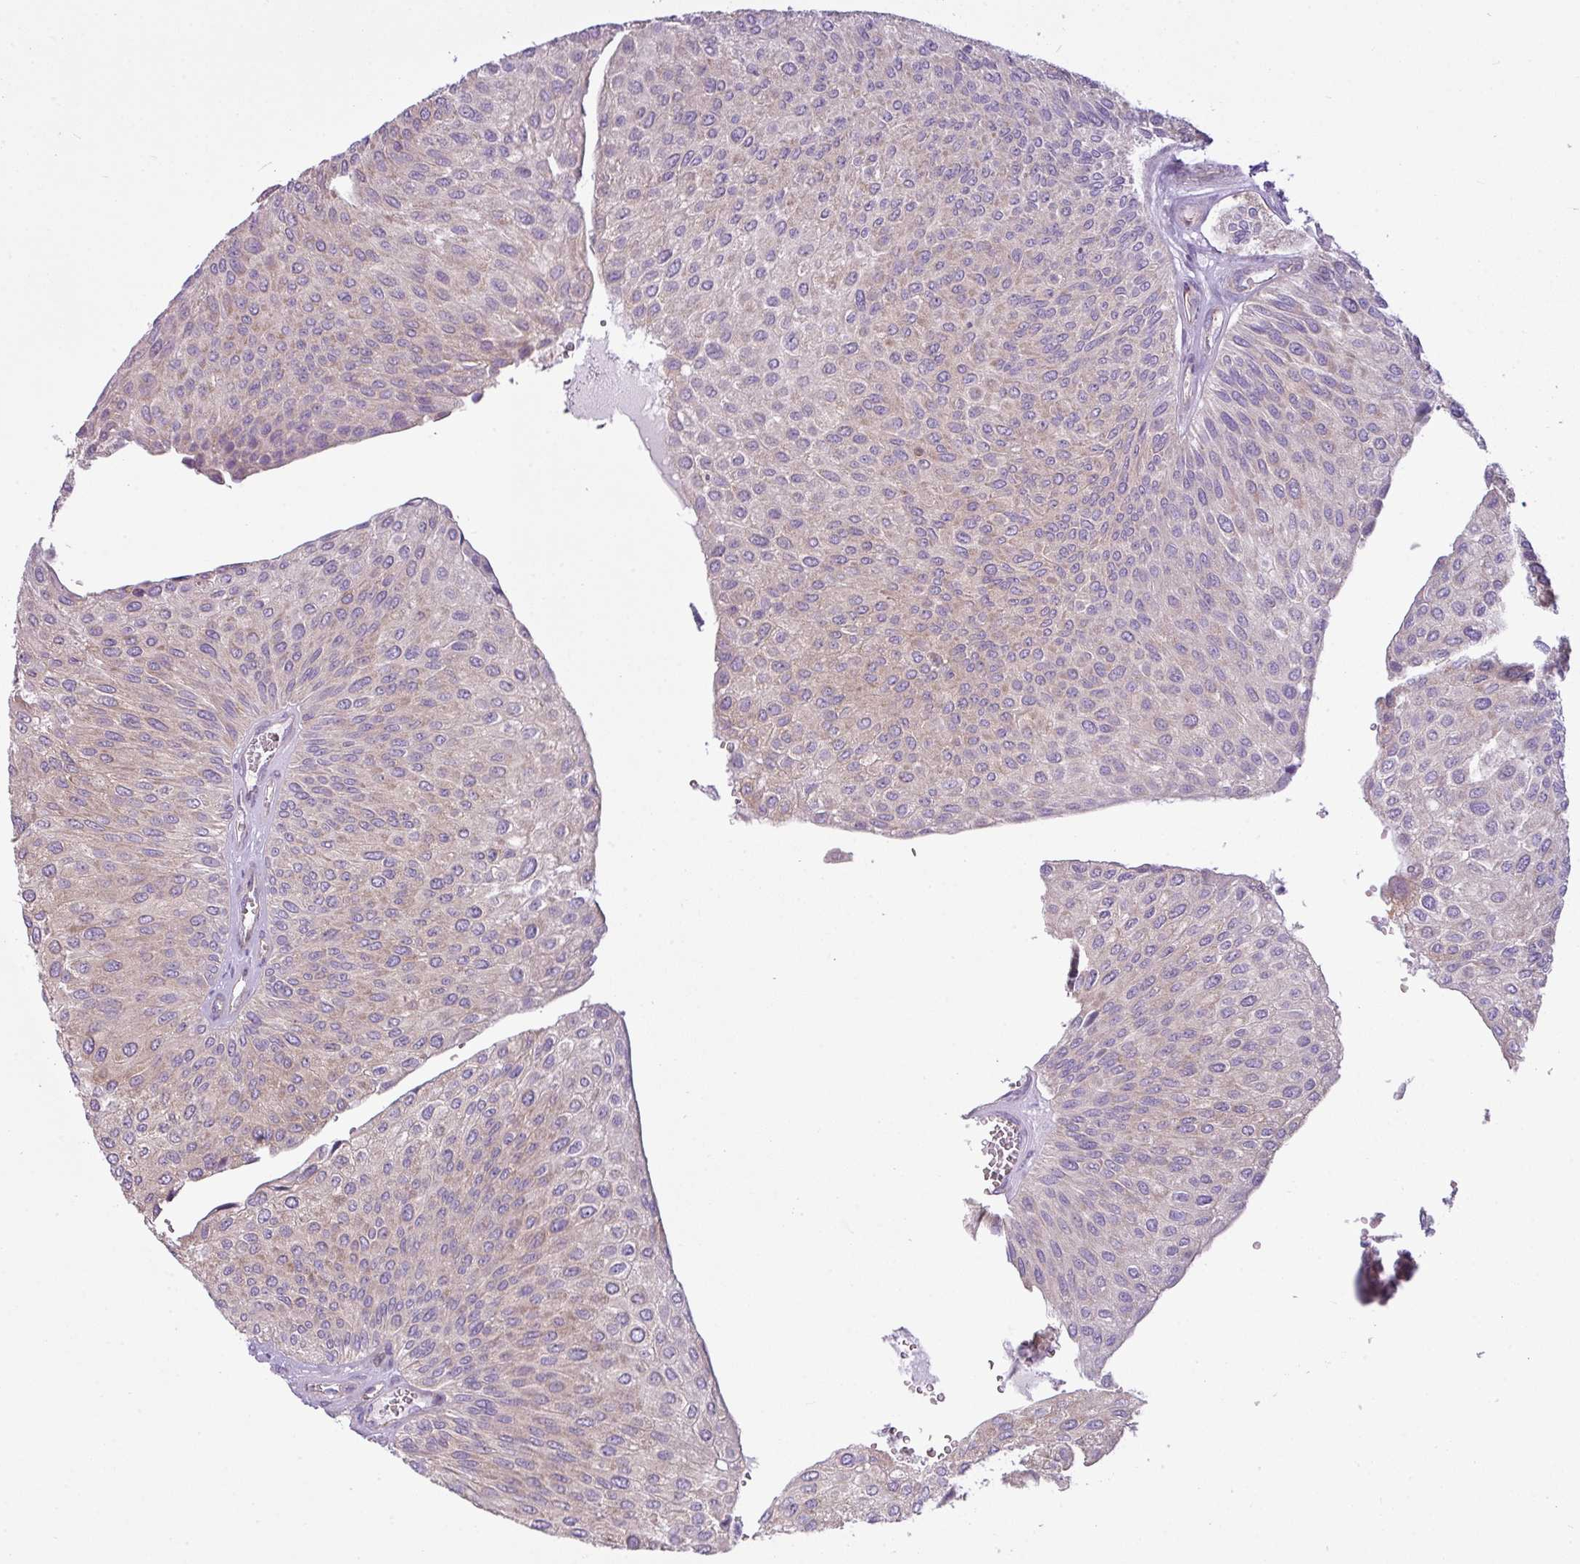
{"staining": {"intensity": "weak", "quantity": ">75%", "location": "cytoplasmic/membranous"}, "tissue": "urothelial cancer", "cell_type": "Tumor cells", "image_type": "cancer", "snomed": [{"axis": "morphology", "description": "Urothelial carcinoma, NOS"}, {"axis": "topography", "description": "Urinary bladder"}], "caption": "Brown immunohistochemical staining in human urothelial cancer shows weak cytoplasmic/membranous positivity in about >75% of tumor cells.", "gene": "CAMK2B", "patient": {"sex": "male", "age": 67}}